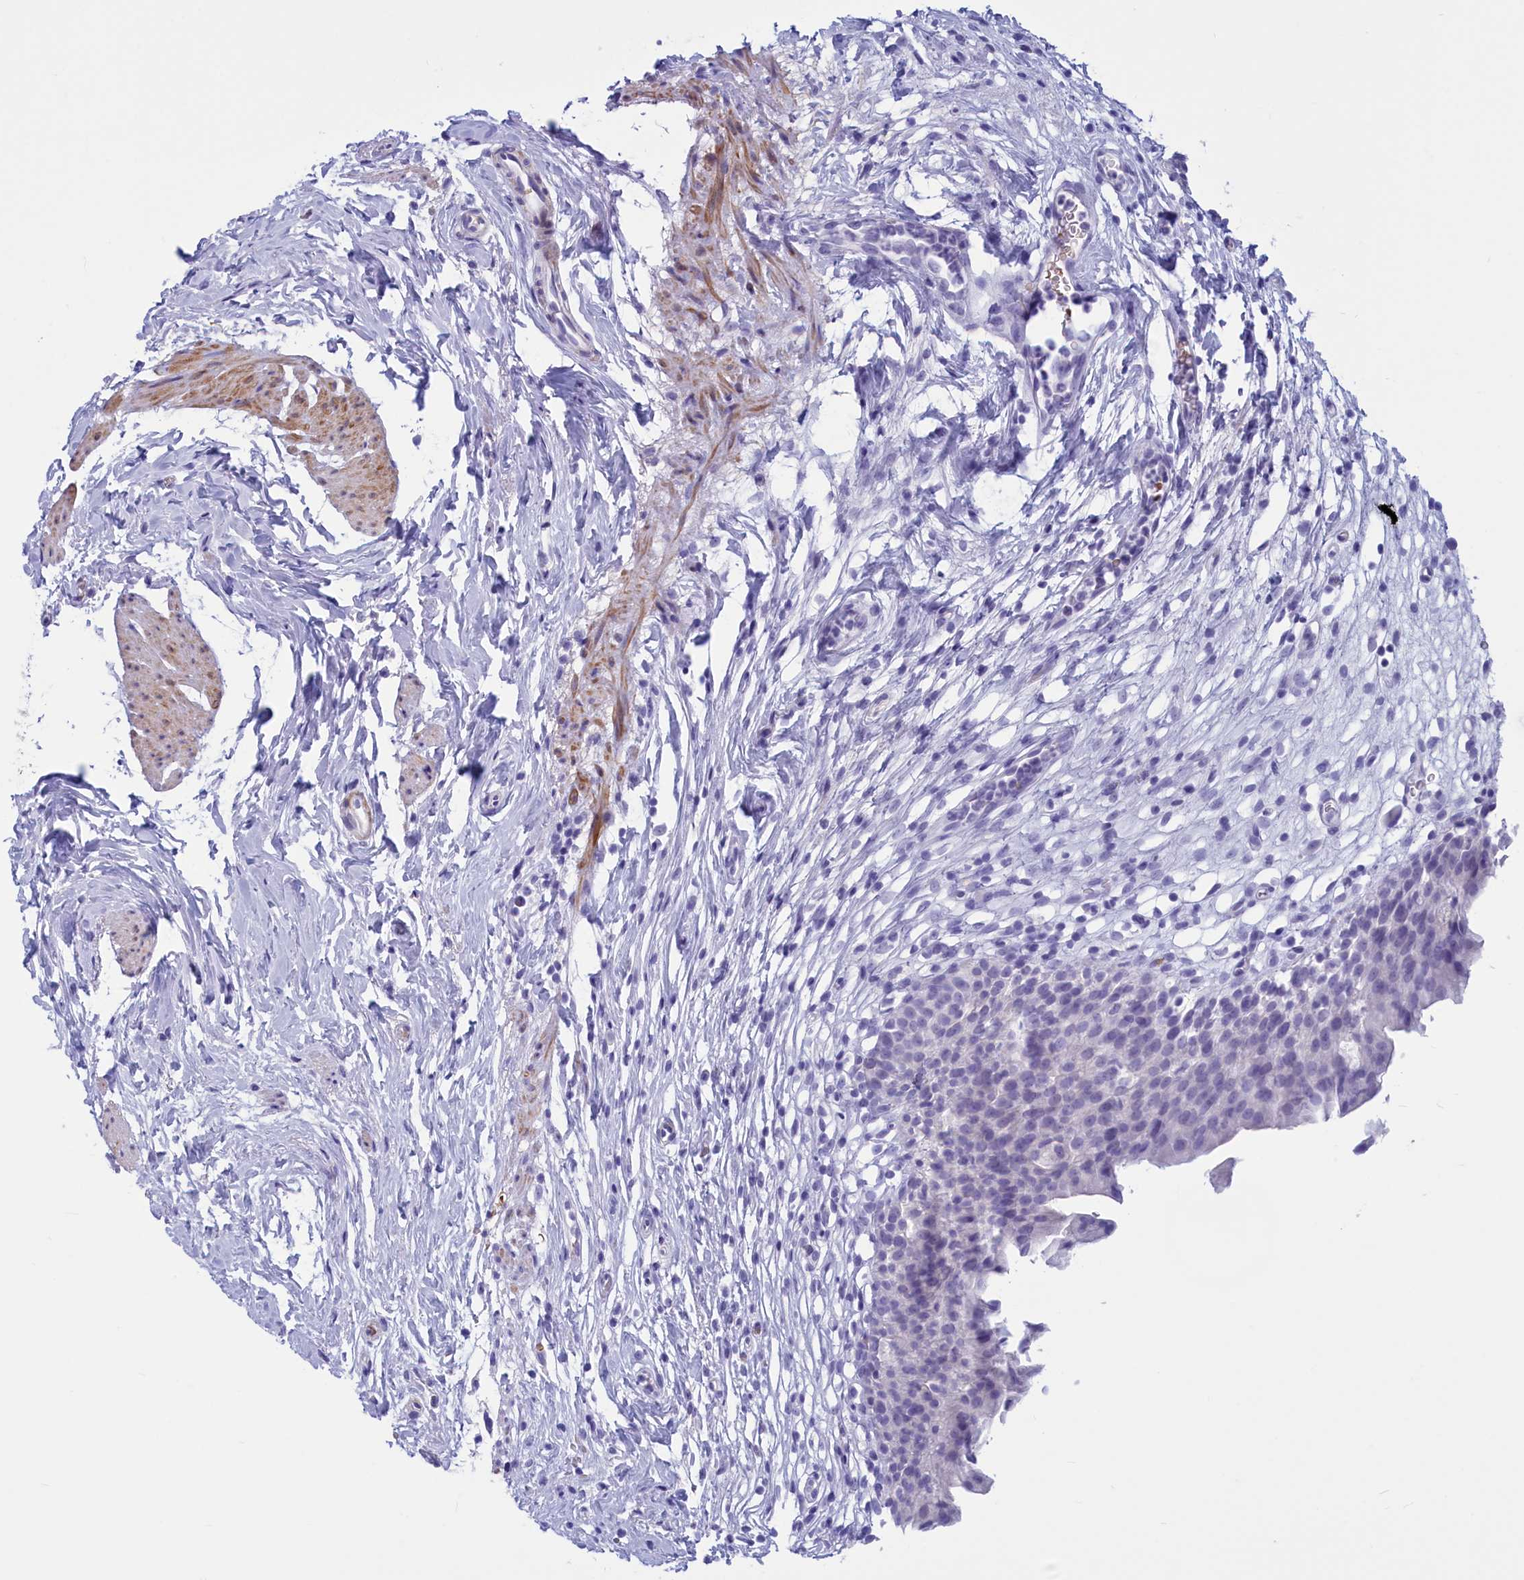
{"staining": {"intensity": "negative", "quantity": "none", "location": "none"}, "tissue": "urinary bladder", "cell_type": "Urothelial cells", "image_type": "normal", "snomed": [{"axis": "morphology", "description": "Normal tissue, NOS"}, {"axis": "morphology", "description": "Inflammation, NOS"}, {"axis": "topography", "description": "Urinary bladder"}], "caption": "Immunohistochemistry (IHC) of normal human urinary bladder demonstrates no expression in urothelial cells. (Stains: DAB IHC with hematoxylin counter stain, Microscopy: brightfield microscopy at high magnification).", "gene": "GAPDHS", "patient": {"sex": "male", "age": 63}}